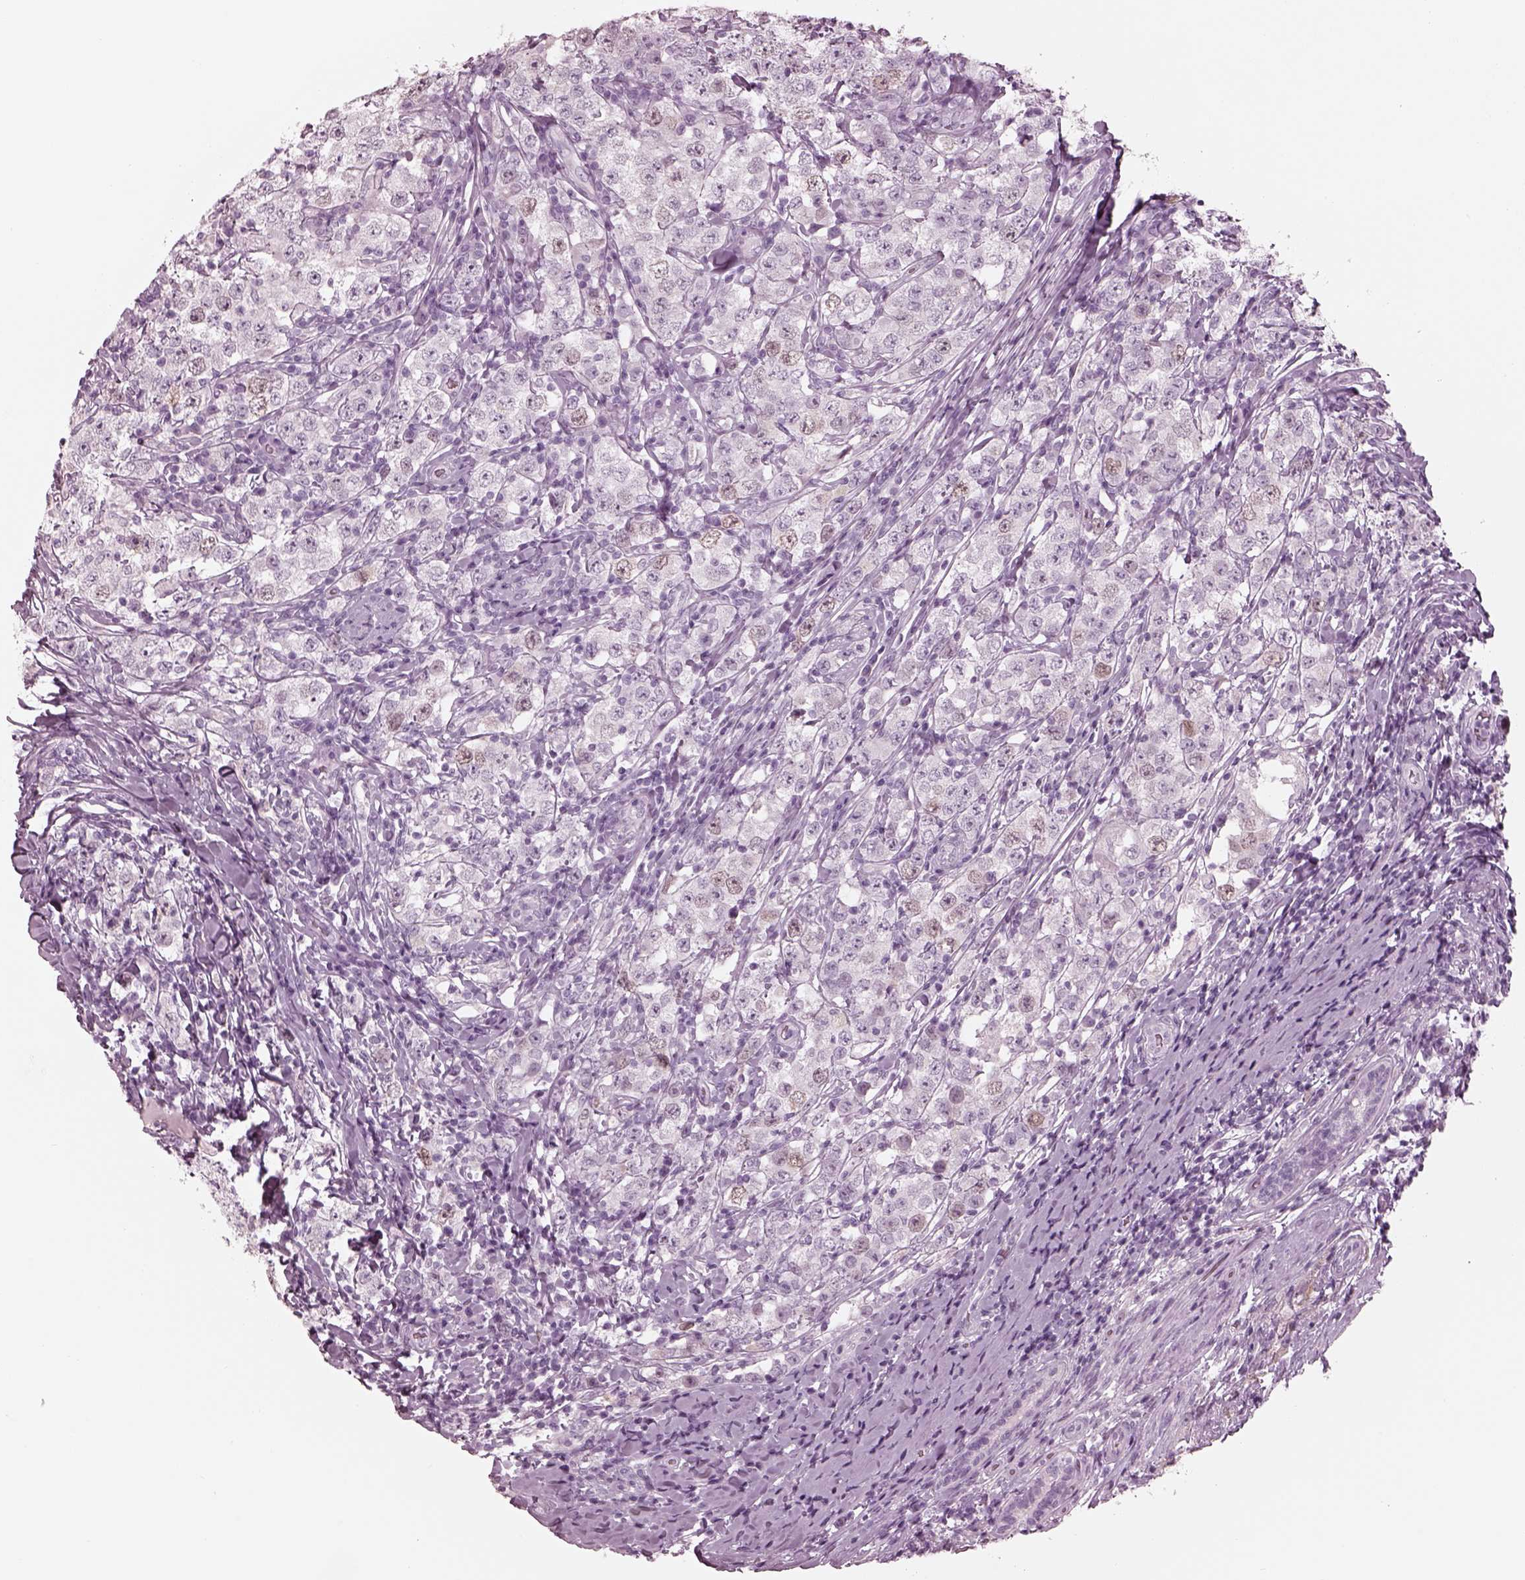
{"staining": {"intensity": "negative", "quantity": "none", "location": "none"}, "tissue": "testis cancer", "cell_type": "Tumor cells", "image_type": "cancer", "snomed": [{"axis": "morphology", "description": "Seminoma, NOS"}, {"axis": "morphology", "description": "Carcinoma, Embryonal, NOS"}, {"axis": "topography", "description": "Testis"}], "caption": "The immunohistochemistry (IHC) micrograph has no significant positivity in tumor cells of testis cancer tissue. (Brightfield microscopy of DAB immunohistochemistry (IHC) at high magnification).", "gene": "KRTAP24-1", "patient": {"sex": "male", "age": 41}}